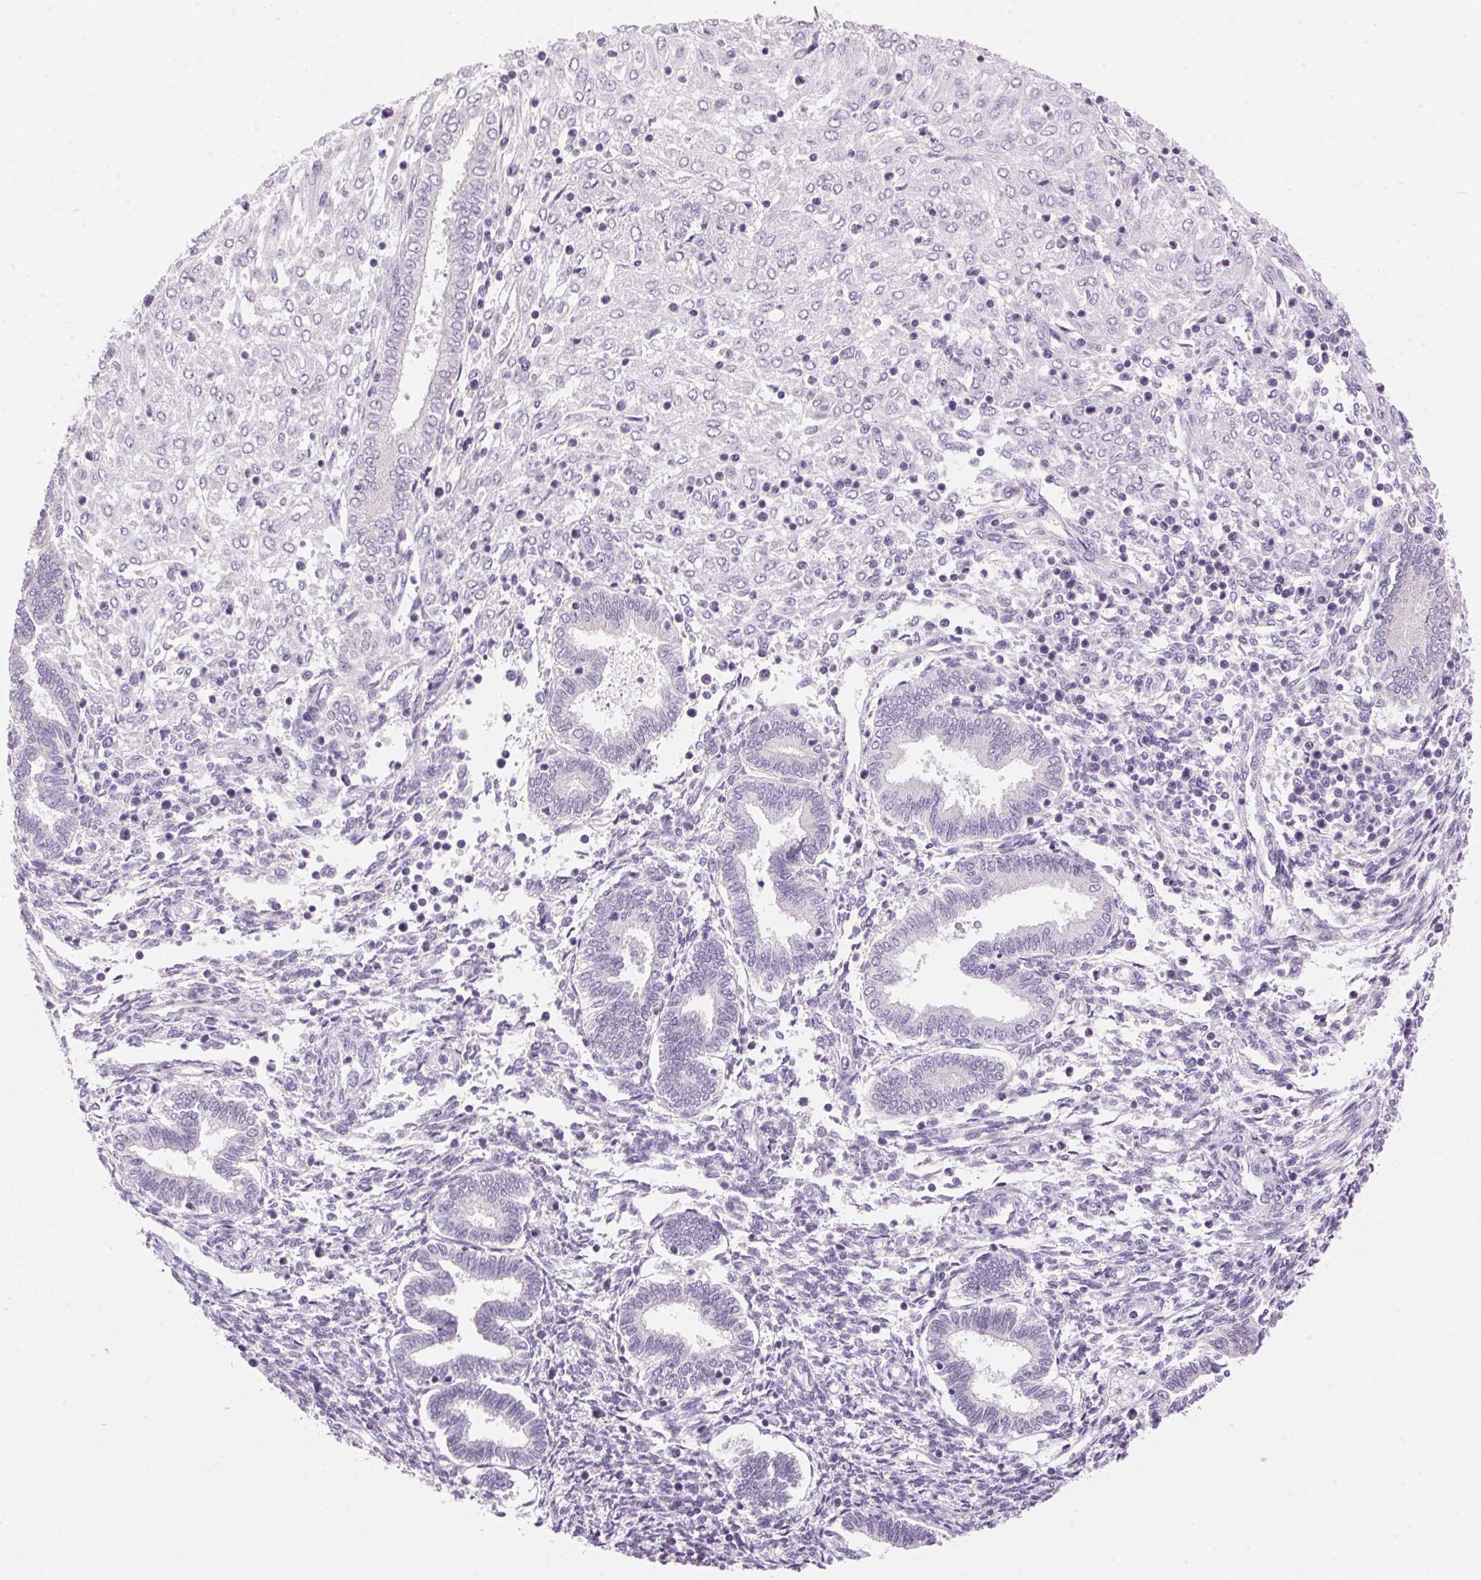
{"staining": {"intensity": "negative", "quantity": "none", "location": "none"}, "tissue": "endometrium", "cell_type": "Cells in endometrial stroma", "image_type": "normal", "snomed": [{"axis": "morphology", "description": "Normal tissue, NOS"}, {"axis": "topography", "description": "Endometrium"}], "caption": "DAB (3,3'-diaminobenzidine) immunohistochemical staining of benign endometrium displays no significant expression in cells in endometrial stroma. (DAB (3,3'-diaminobenzidine) immunohistochemistry (IHC), high magnification).", "gene": "HSD17B2", "patient": {"sex": "female", "age": 42}}